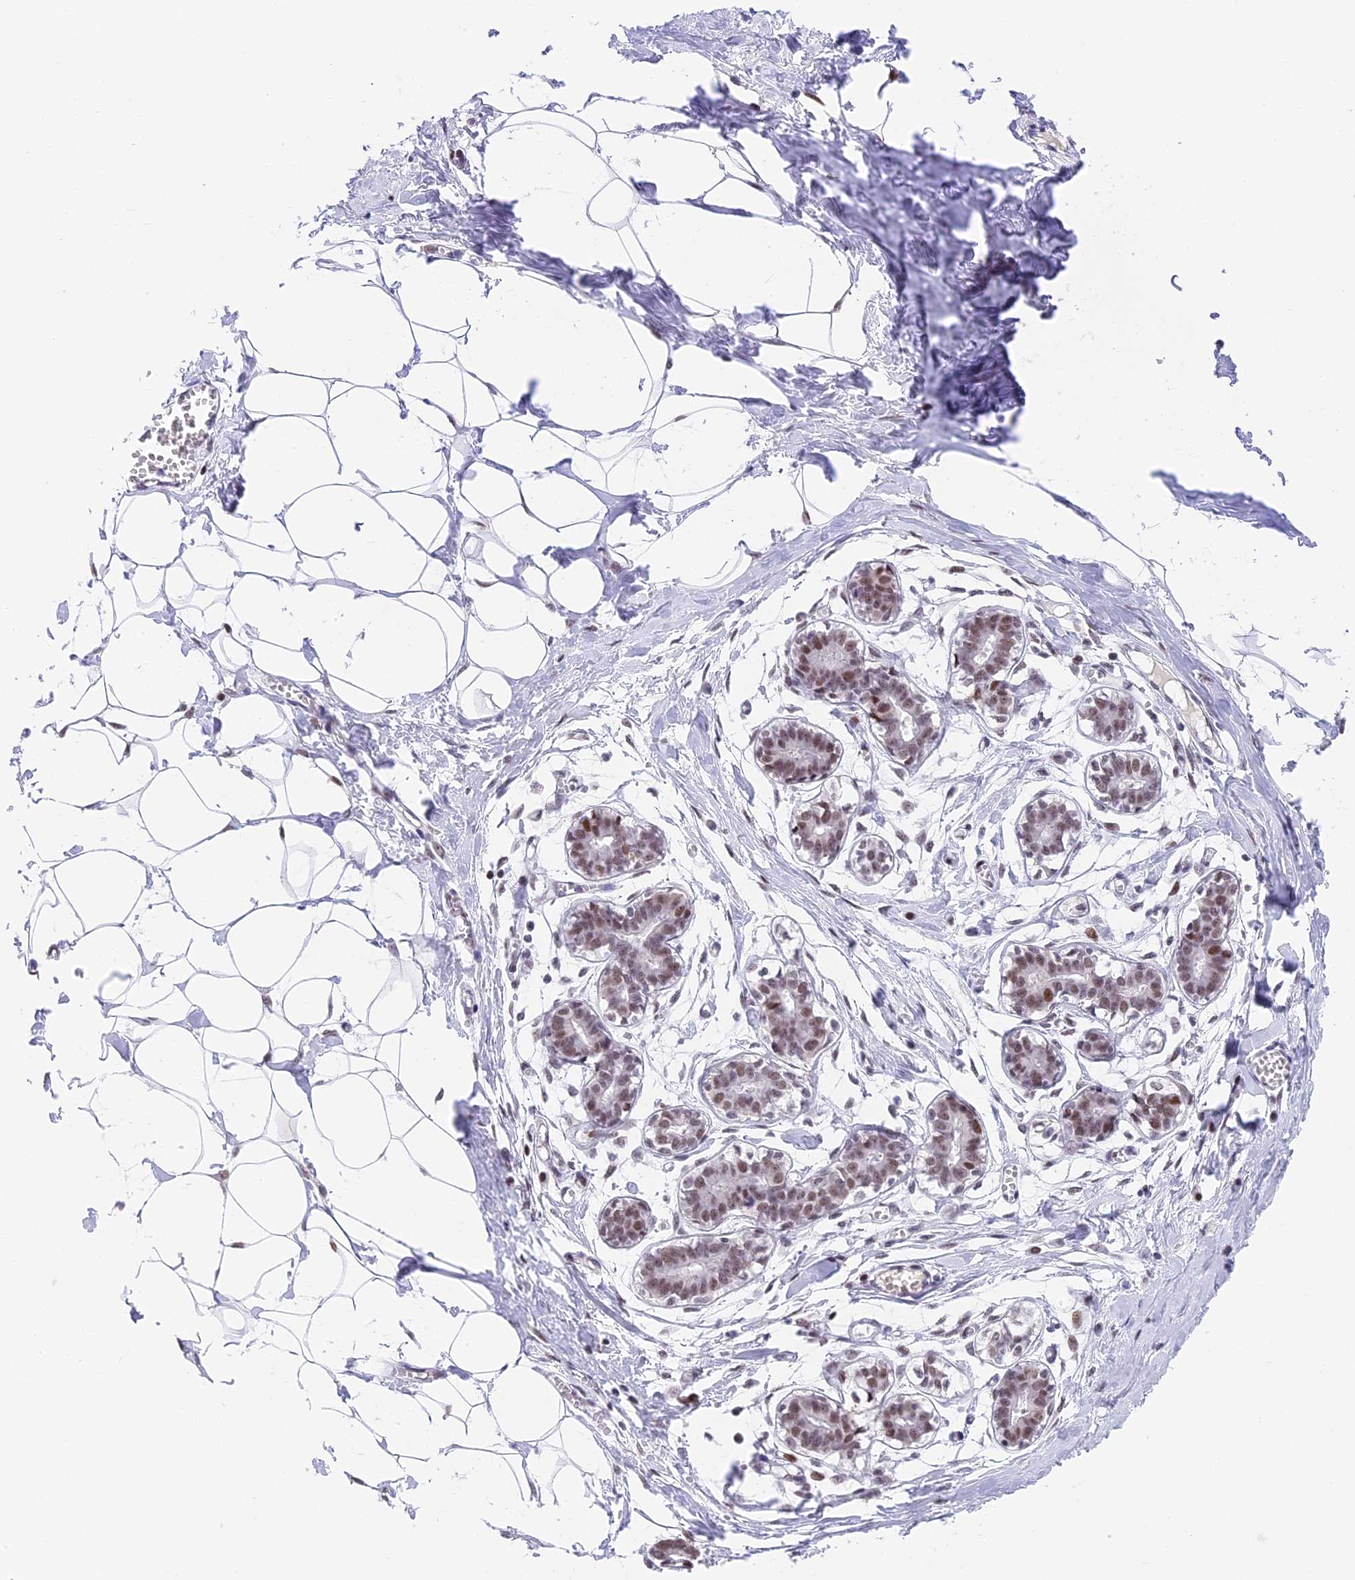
{"staining": {"intensity": "moderate", "quantity": ">75%", "location": "nuclear"}, "tissue": "breast", "cell_type": "Adipocytes", "image_type": "normal", "snomed": [{"axis": "morphology", "description": "Normal tissue, NOS"}, {"axis": "topography", "description": "Breast"}], "caption": "Unremarkable breast exhibits moderate nuclear staining in about >75% of adipocytes.", "gene": "SBNO1", "patient": {"sex": "female", "age": 27}}